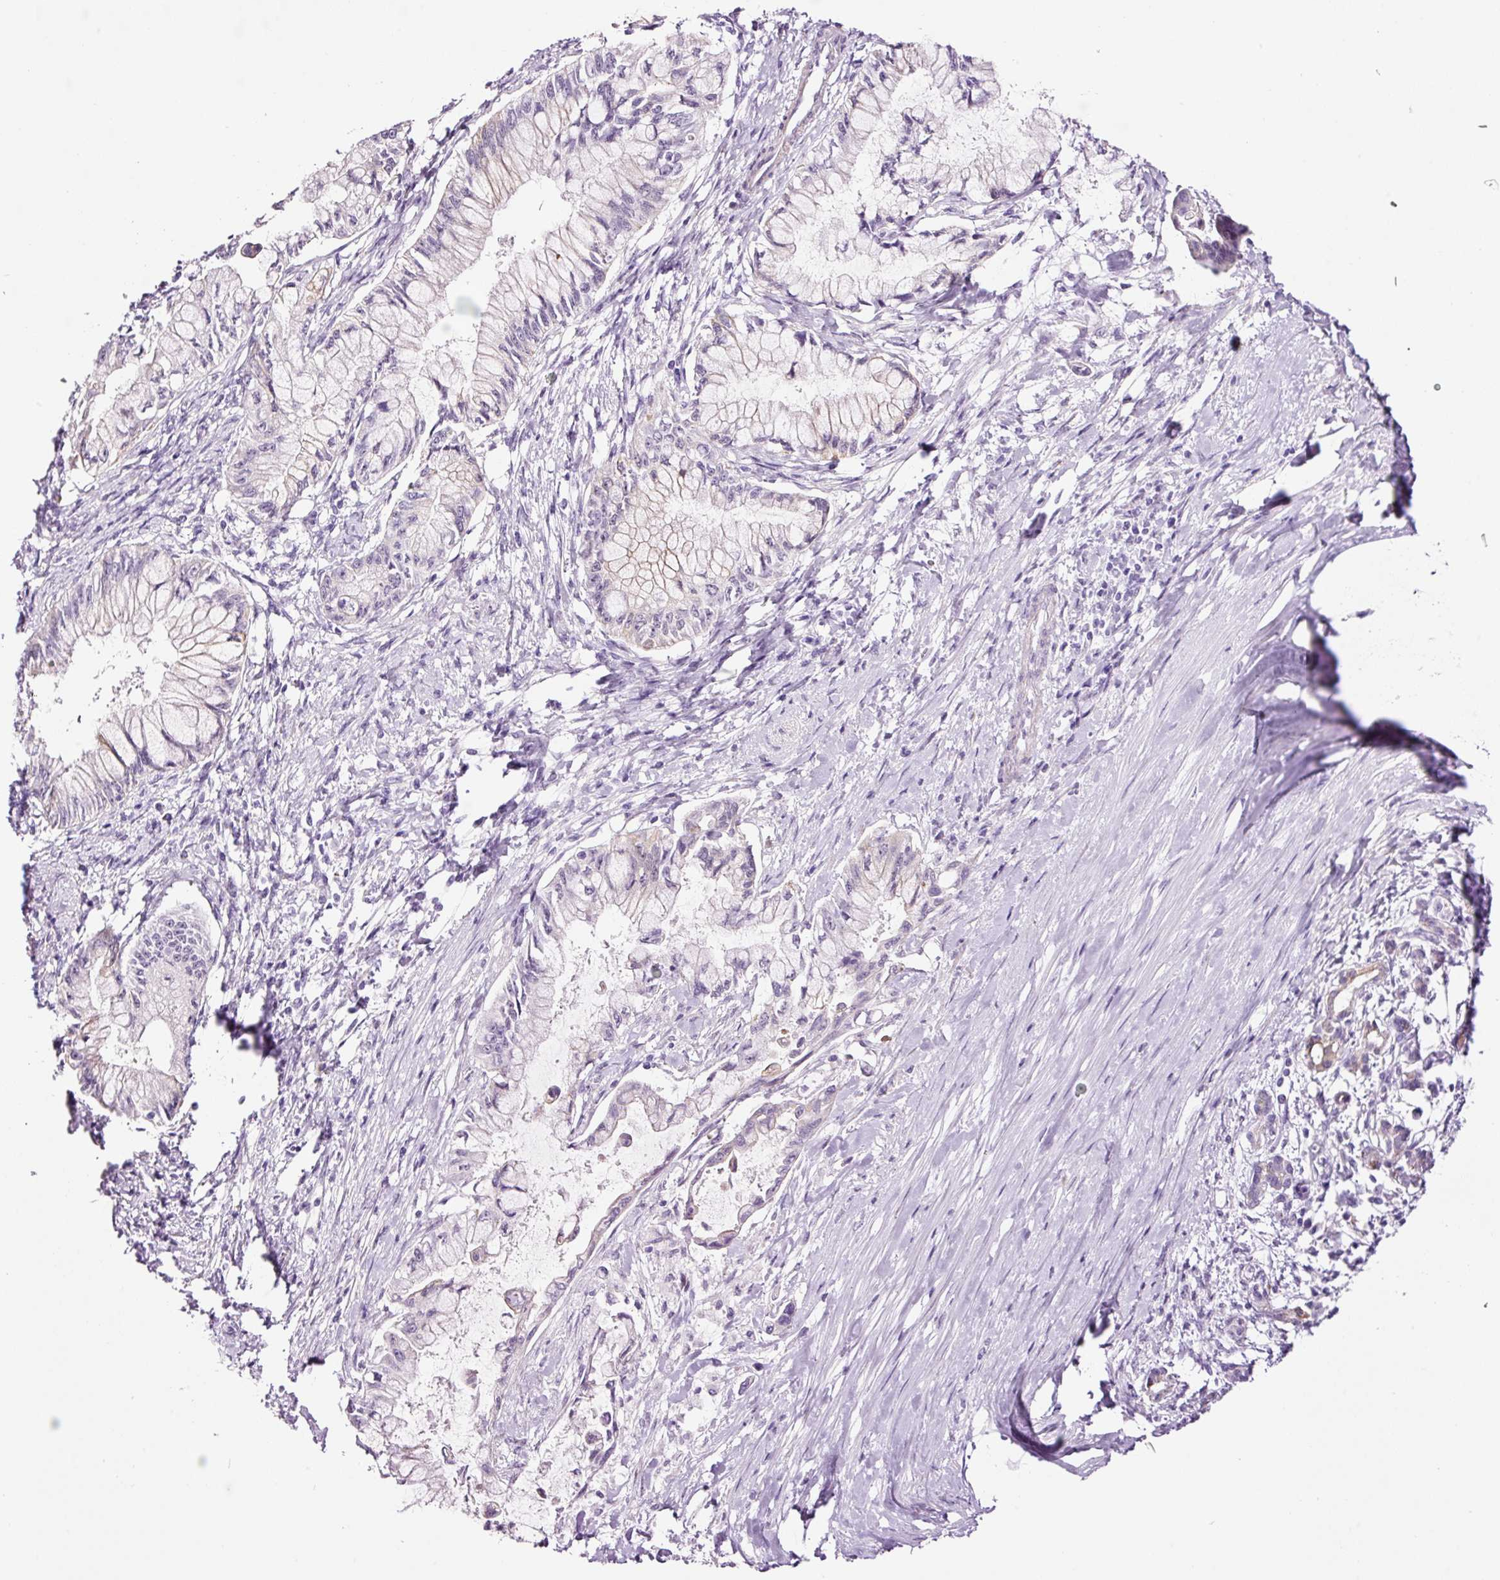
{"staining": {"intensity": "negative", "quantity": "none", "location": "none"}, "tissue": "pancreatic cancer", "cell_type": "Tumor cells", "image_type": "cancer", "snomed": [{"axis": "morphology", "description": "Adenocarcinoma, NOS"}, {"axis": "topography", "description": "Pancreas"}], "caption": "This is an immunohistochemistry (IHC) image of human adenocarcinoma (pancreatic). There is no expression in tumor cells.", "gene": "RTF2", "patient": {"sex": "male", "age": 48}}